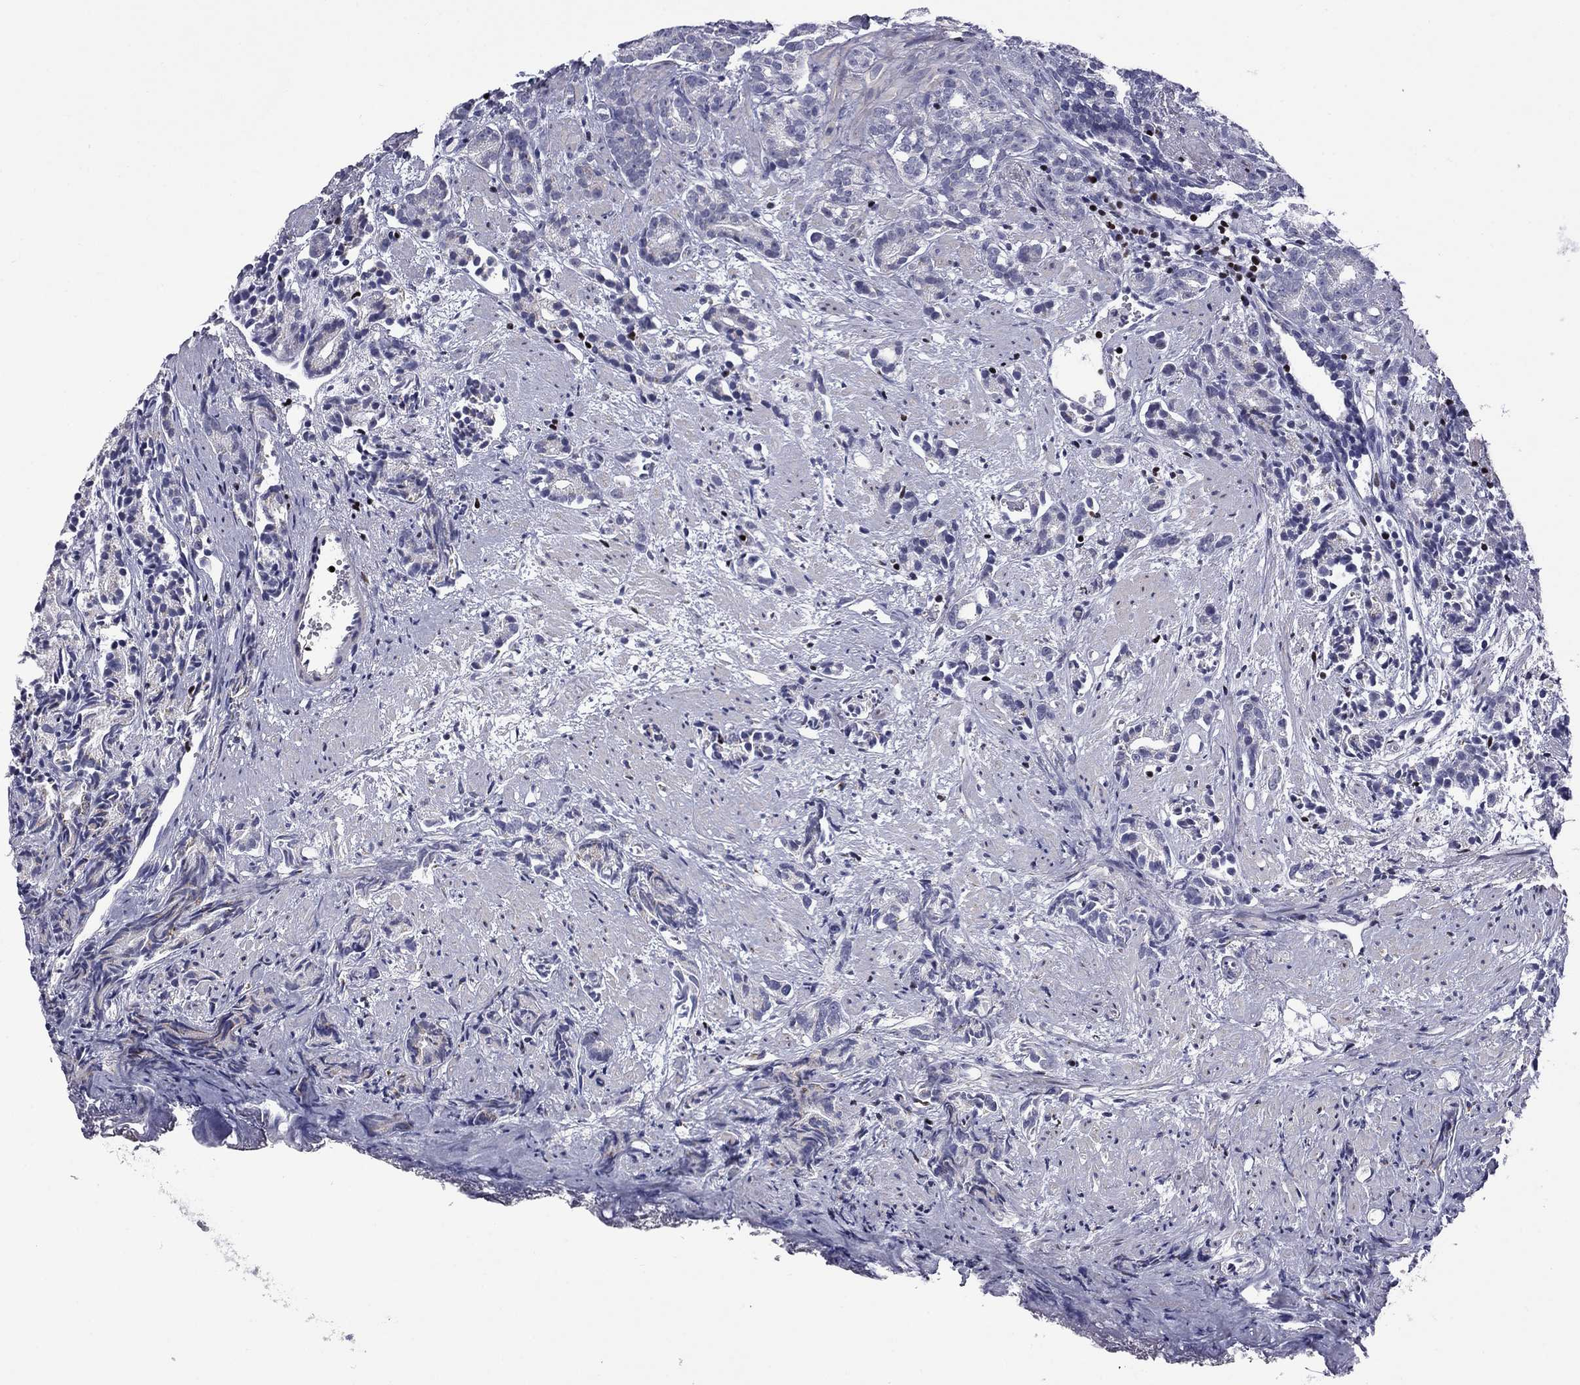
{"staining": {"intensity": "negative", "quantity": "none", "location": "none"}, "tissue": "prostate cancer", "cell_type": "Tumor cells", "image_type": "cancer", "snomed": [{"axis": "morphology", "description": "Adenocarcinoma, High grade"}, {"axis": "topography", "description": "Prostate"}], "caption": "An immunohistochemistry (IHC) photomicrograph of adenocarcinoma (high-grade) (prostate) is shown. There is no staining in tumor cells of adenocarcinoma (high-grade) (prostate). Nuclei are stained in blue.", "gene": "IKZF3", "patient": {"sex": "male", "age": 90}}